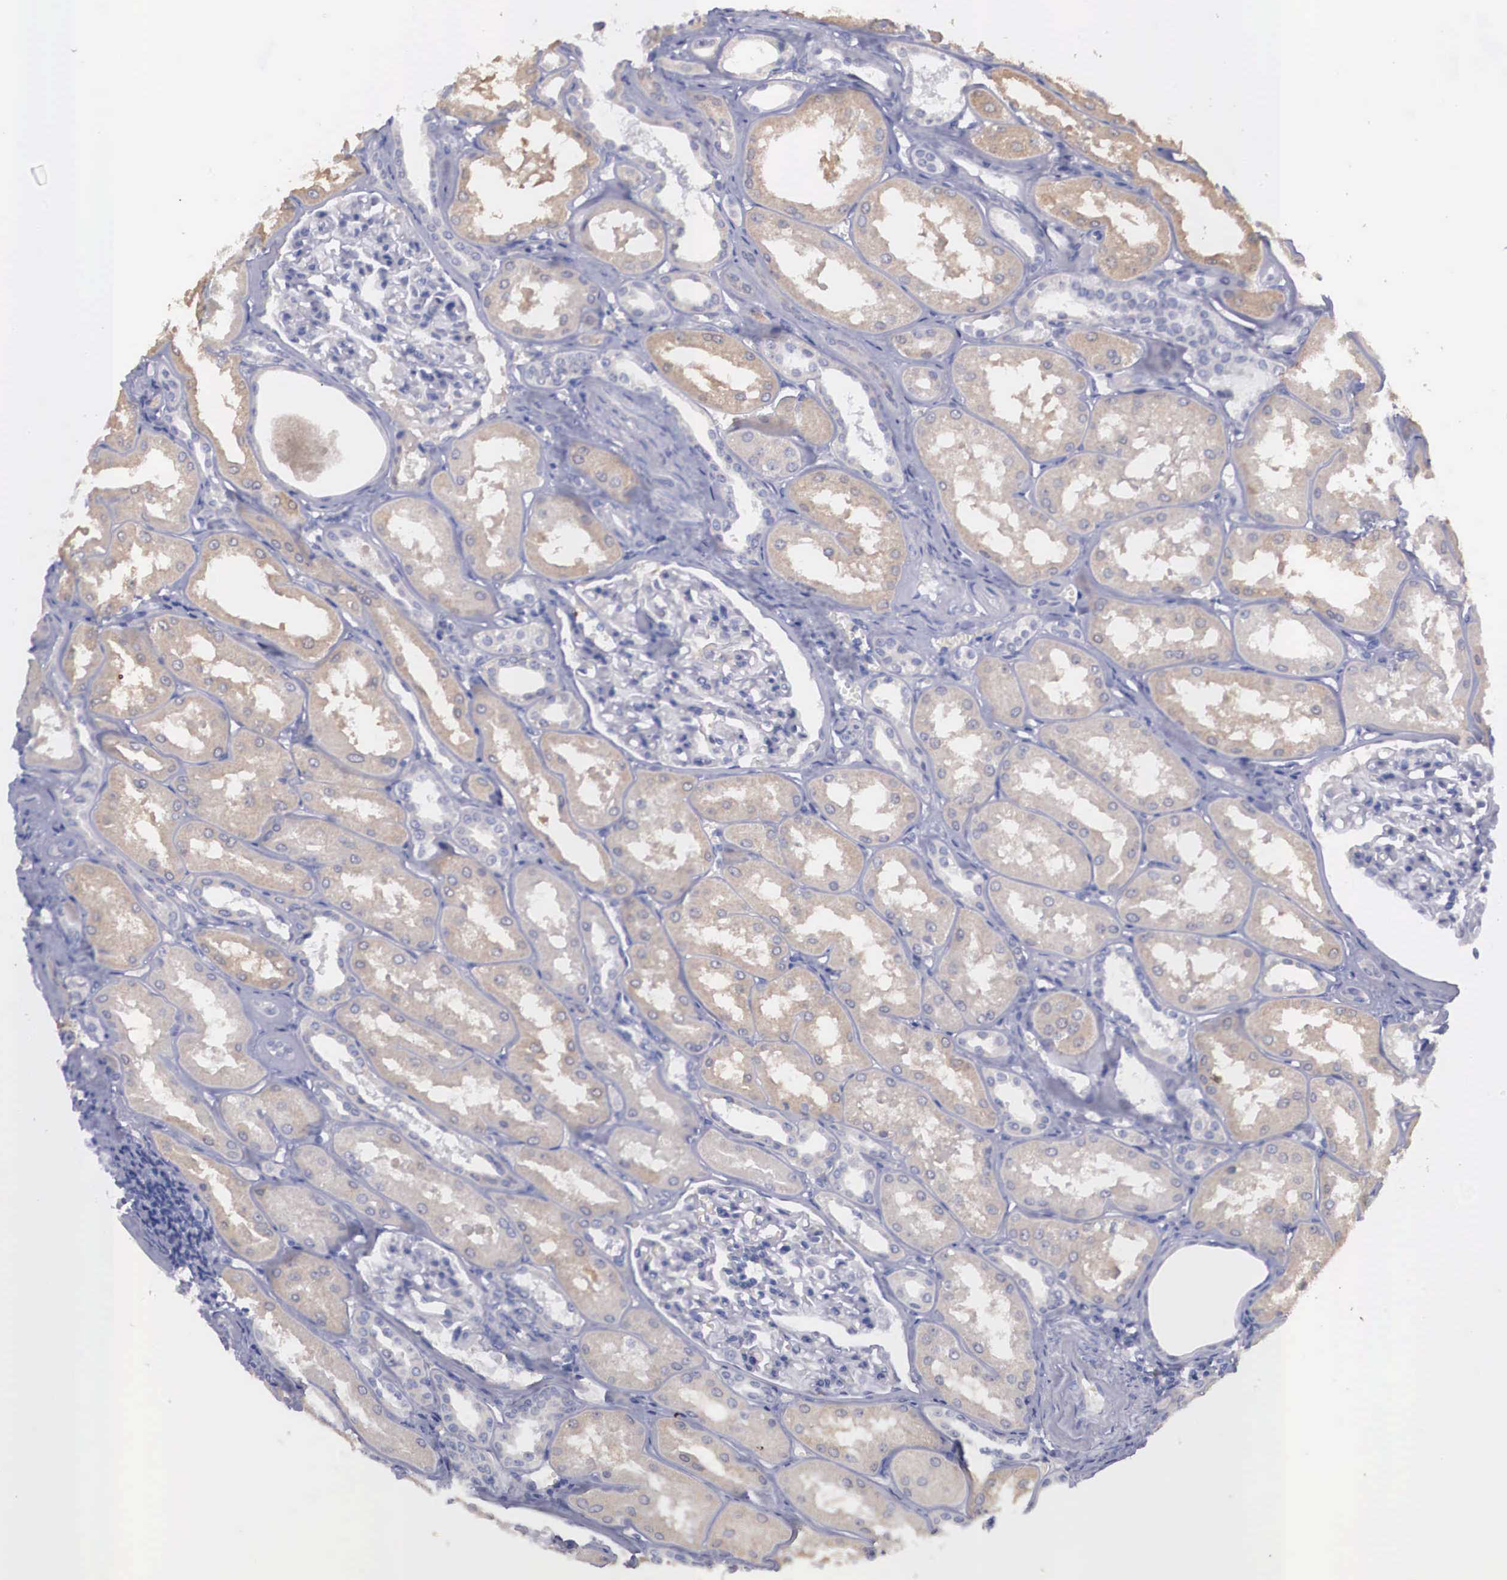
{"staining": {"intensity": "negative", "quantity": "none", "location": "none"}, "tissue": "kidney", "cell_type": "Cells in glomeruli", "image_type": "normal", "snomed": [{"axis": "morphology", "description": "Normal tissue, NOS"}, {"axis": "topography", "description": "Kidney"}], "caption": "Protein analysis of normal kidney shows no significant positivity in cells in glomeruli.", "gene": "REPS2", "patient": {"sex": "male", "age": 61}}